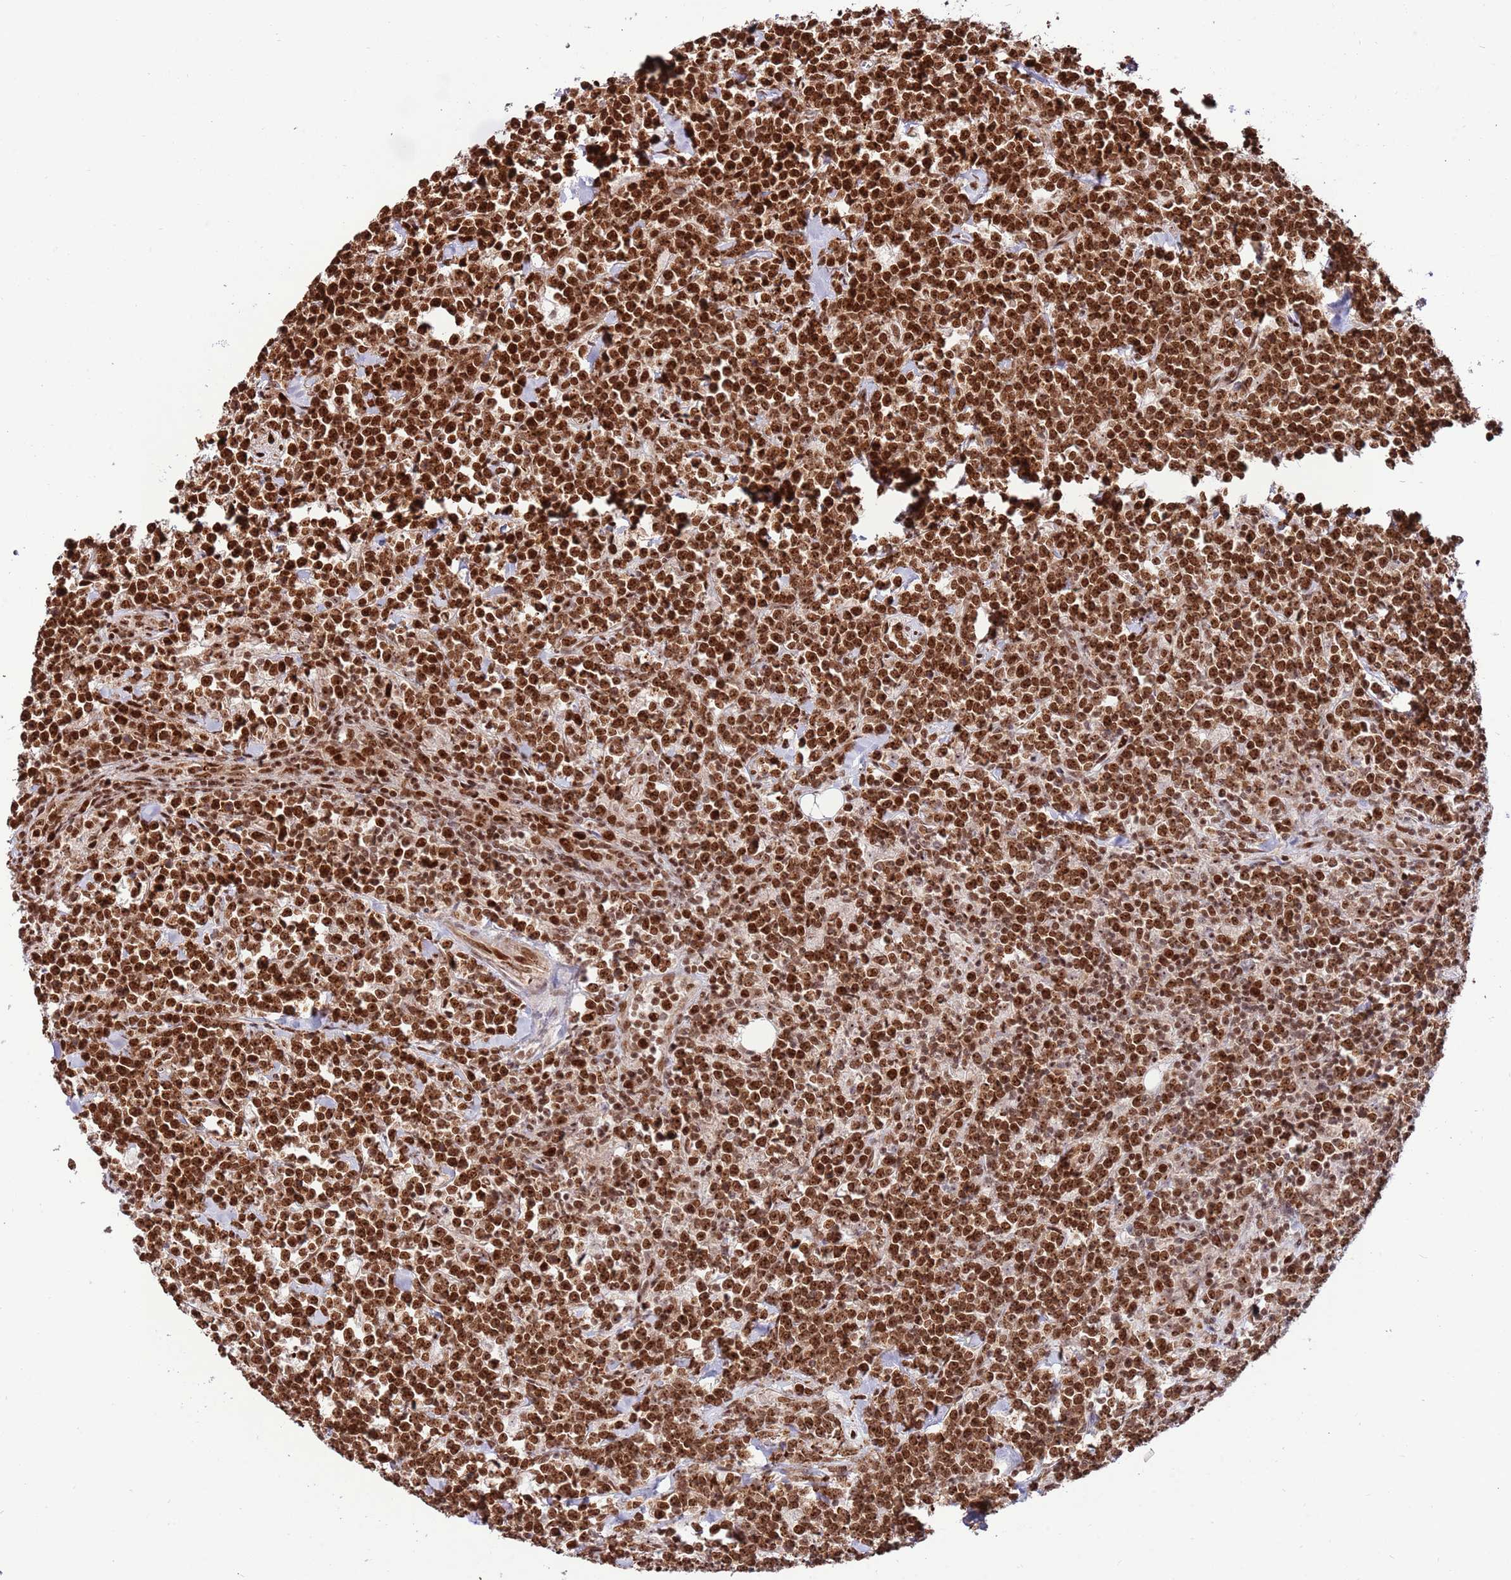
{"staining": {"intensity": "strong", "quantity": ">75%", "location": "nuclear"}, "tissue": "lymphoma", "cell_type": "Tumor cells", "image_type": "cancer", "snomed": [{"axis": "morphology", "description": "Malignant lymphoma, non-Hodgkin's type, High grade"}, {"axis": "topography", "description": "Small intestine"}, {"axis": "topography", "description": "Colon"}], "caption": "Strong nuclear protein staining is present in approximately >75% of tumor cells in high-grade malignant lymphoma, non-Hodgkin's type.", "gene": "RIF1", "patient": {"sex": "male", "age": 8}}